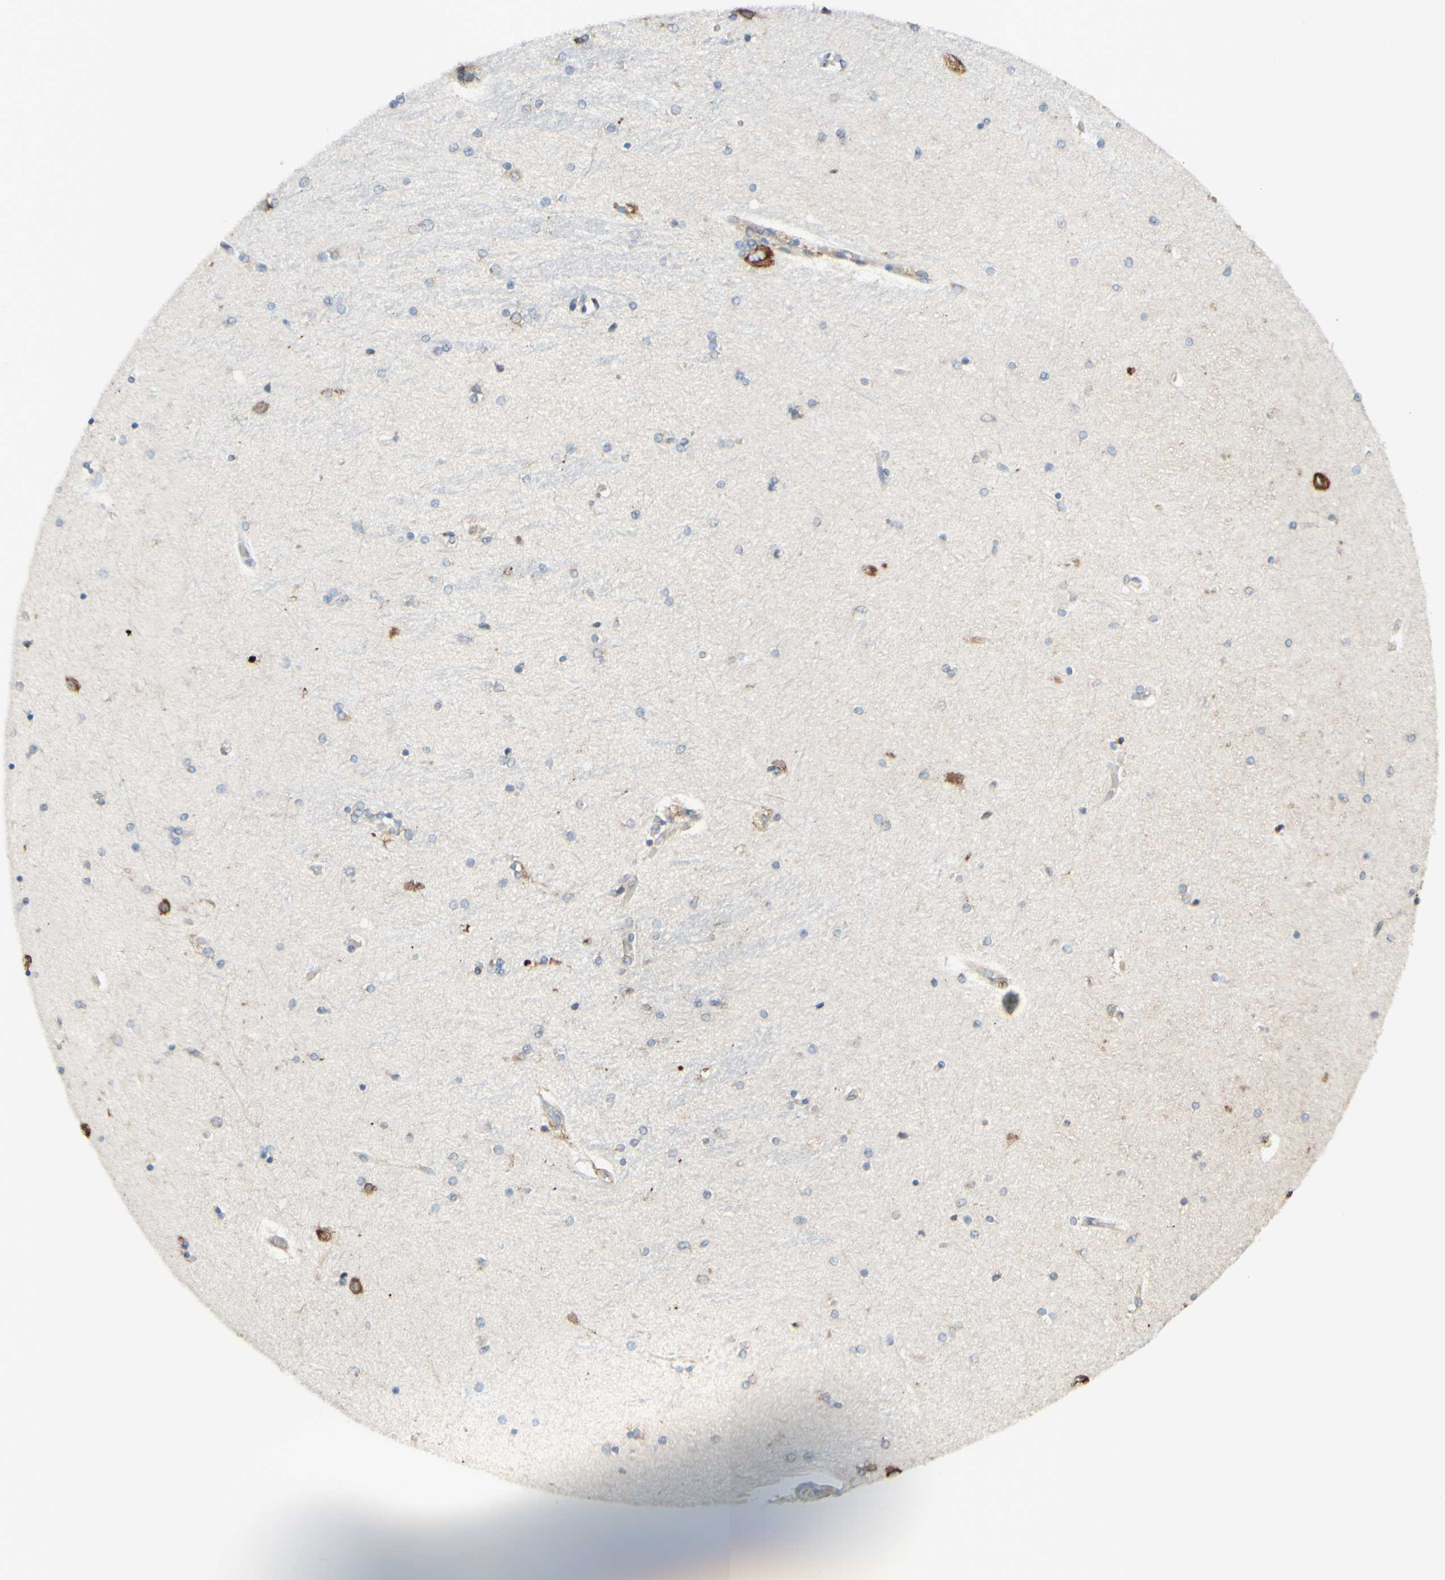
{"staining": {"intensity": "moderate", "quantity": "<25%", "location": "cytoplasmic/membranous"}, "tissue": "hippocampus", "cell_type": "Glial cells", "image_type": "normal", "snomed": [{"axis": "morphology", "description": "Normal tissue, NOS"}, {"axis": "topography", "description": "Hippocampus"}], "caption": "Unremarkable hippocampus demonstrates moderate cytoplasmic/membranous staining in approximately <25% of glial cells.", "gene": "DNAJB11", "patient": {"sex": "female", "age": 54}}